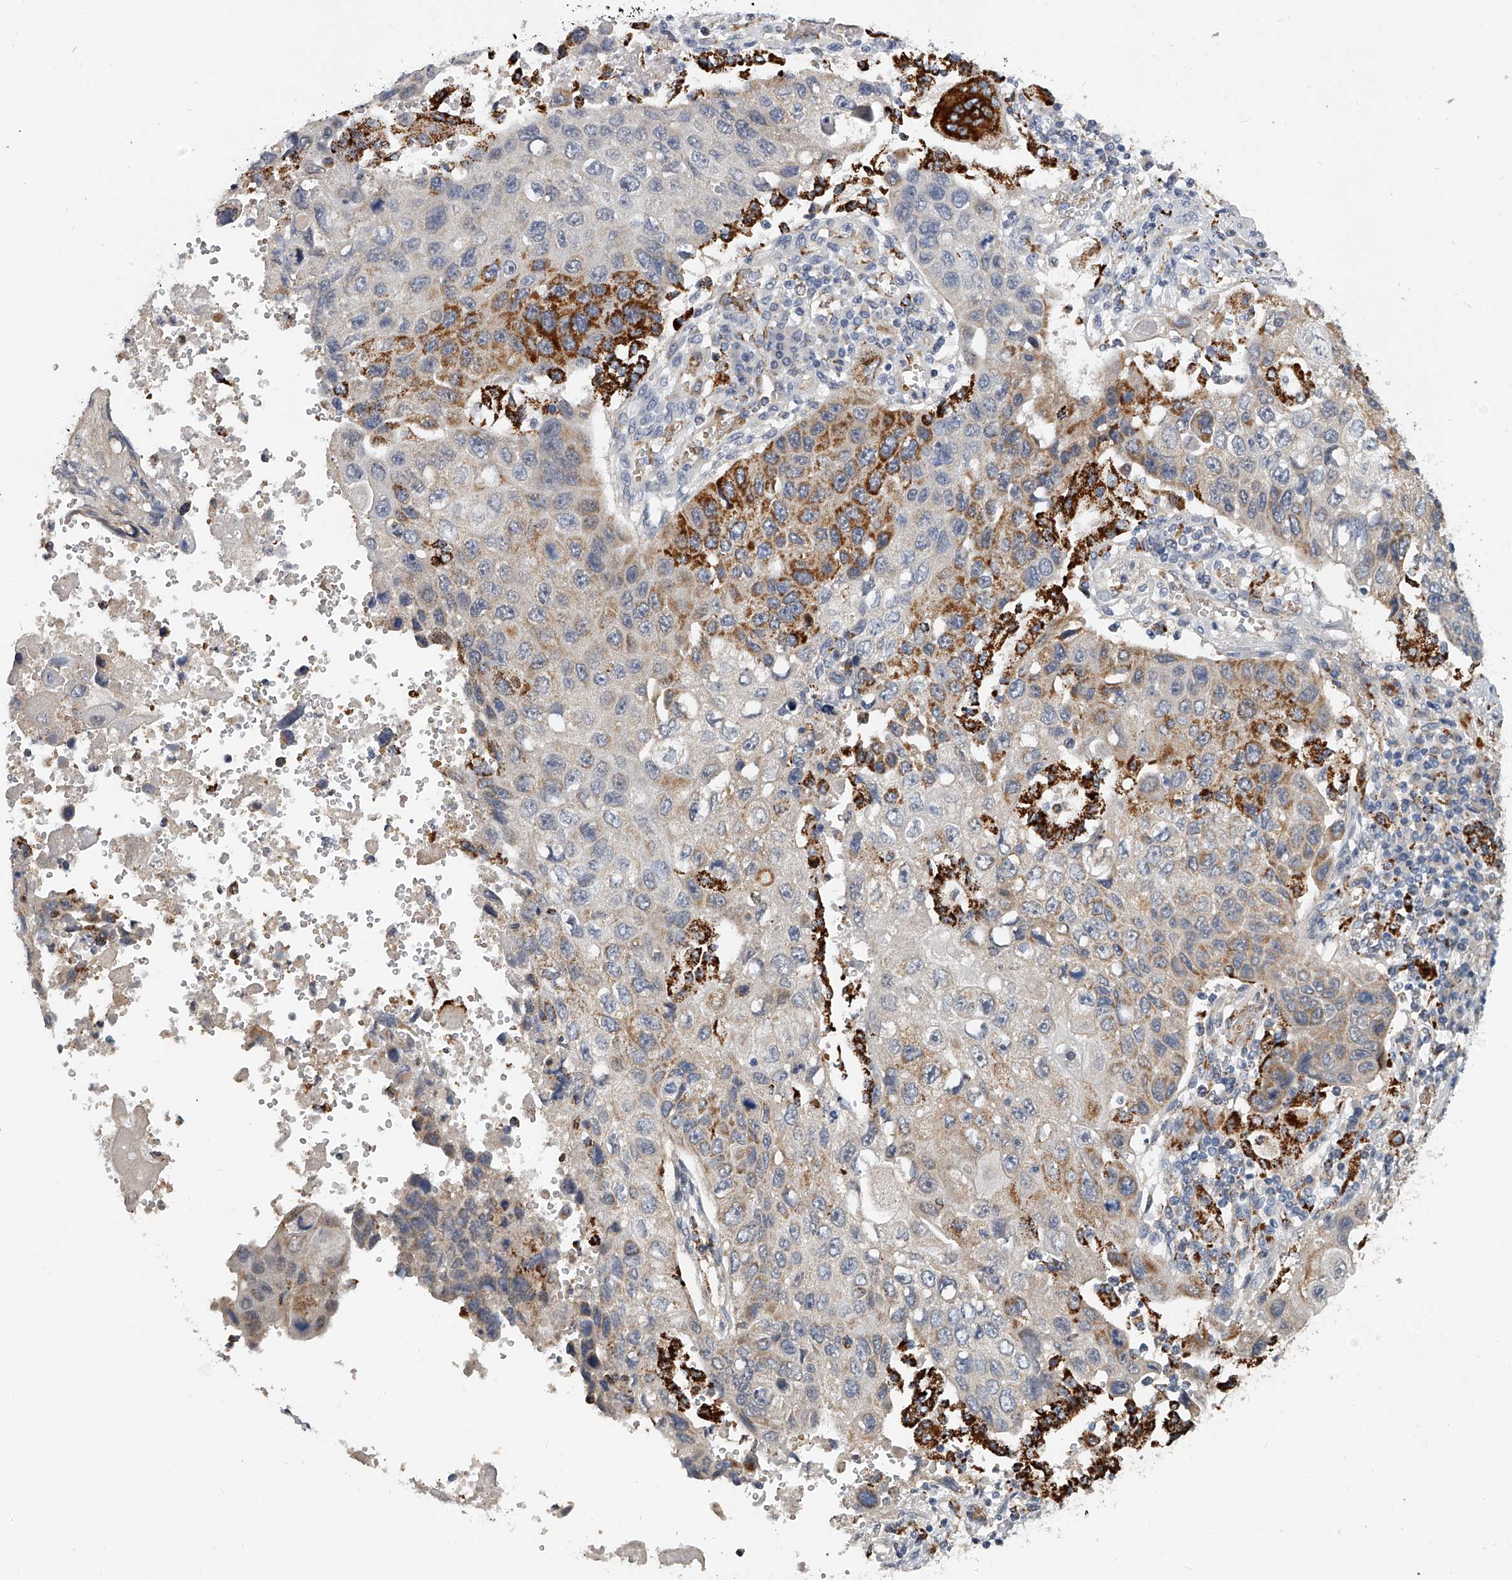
{"staining": {"intensity": "strong", "quantity": "<25%", "location": "cytoplasmic/membranous"}, "tissue": "lung cancer", "cell_type": "Tumor cells", "image_type": "cancer", "snomed": [{"axis": "morphology", "description": "Squamous cell carcinoma, NOS"}, {"axis": "topography", "description": "Lung"}], "caption": "A micrograph of lung squamous cell carcinoma stained for a protein shows strong cytoplasmic/membranous brown staining in tumor cells.", "gene": "KLHL7", "patient": {"sex": "male", "age": 61}}